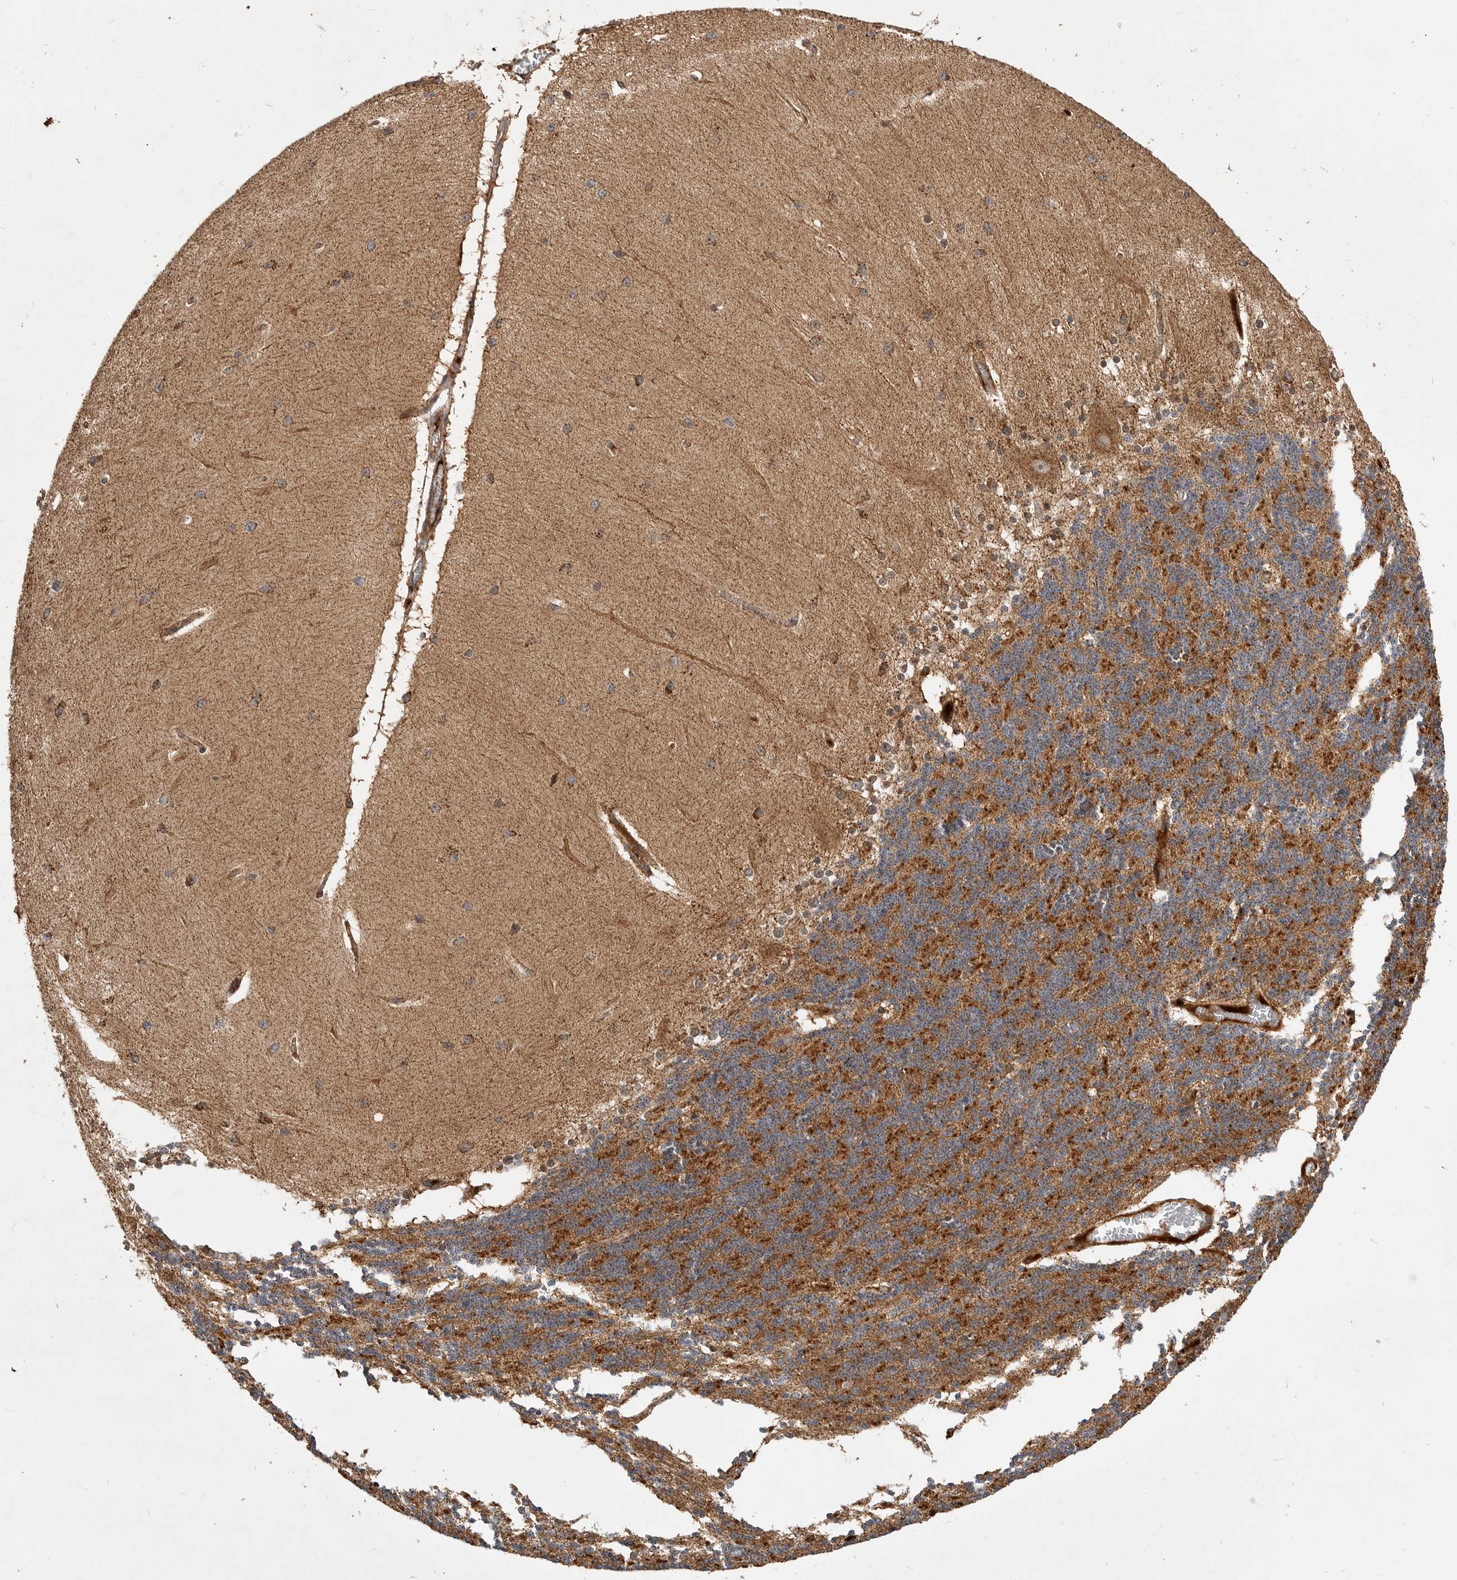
{"staining": {"intensity": "moderate", "quantity": ">75%", "location": "cytoplasmic/membranous"}, "tissue": "cerebellum", "cell_type": "Cells in granular layer", "image_type": "normal", "snomed": [{"axis": "morphology", "description": "Normal tissue, NOS"}, {"axis": "topography", "description": "Cerebellum"}], "caption": "Immunohistochemistry (IHC) (DAB) staining of unremarkable human cerebellum shows moderate cytoplasmic/membranous protein staining in about >75% of cells in granular layer. Using DAB (3,3'-diaminobenzidine) (brown) and hematoxylin (blue) stains, captured at high magnification using brightfield microscopy.", "gene": "KYAT3", "patient": {"sex": "female", "age": 54}}